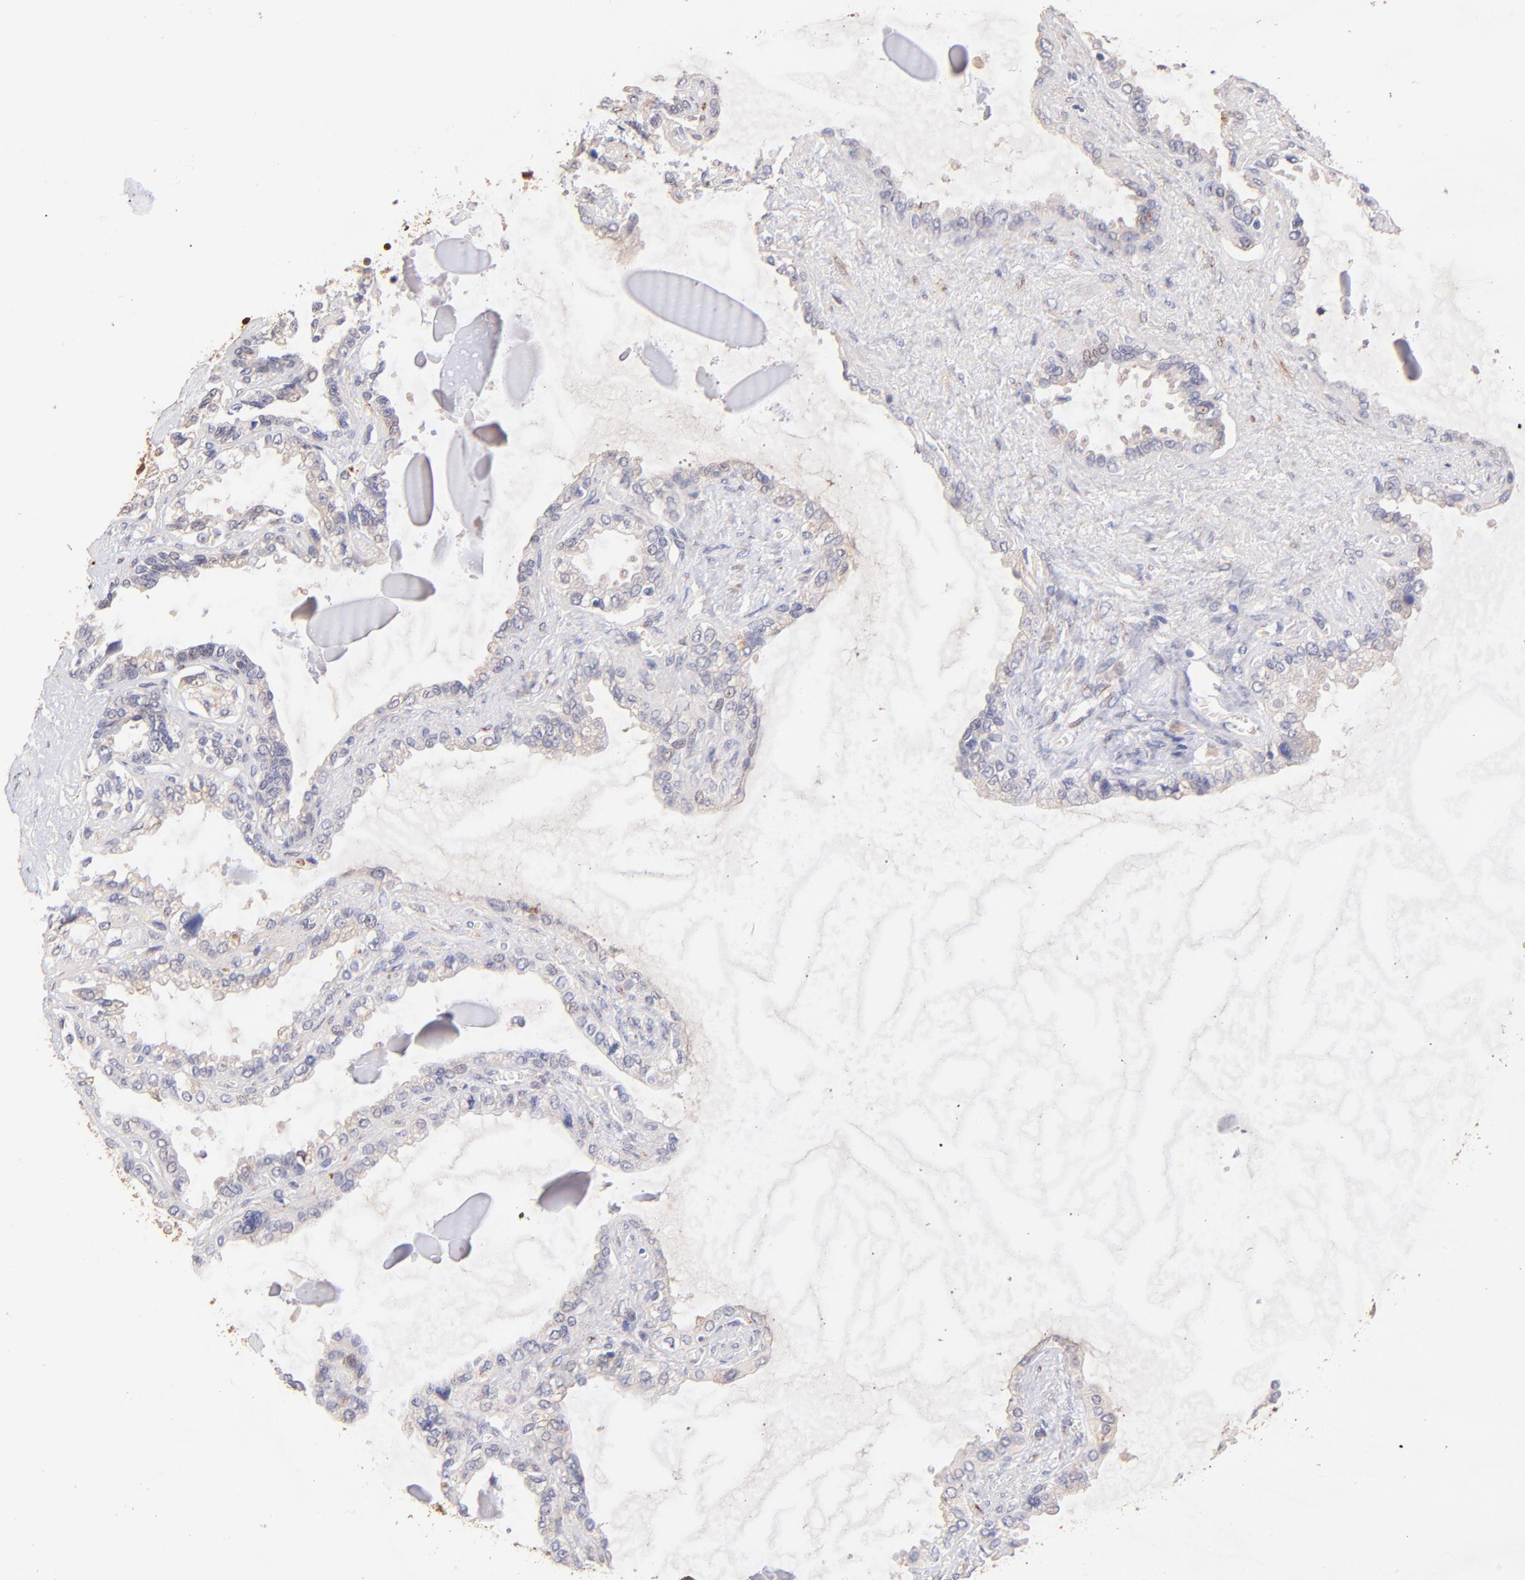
{"staining": {"intensity": "weak", "quantity": "<25%", "location": "cytoplasmic/membranous"}, "tissue": "seminal vesicle", "cell_type": "Glandular cells", "image_type": "normal", "snomed": [{"axis": "morphology", "description": "Normal tissue, NOS"}, {"axis": "morphology", "description": "Inflammation, NOS"}, {"axis": "topography", "description": "Urinary bladder"}, {"axis": "topography", "description": "Prostate"}, {"axis": "topography", "description": "Seminal veicle"}], "caption": "Immunohistochemistry (IHC) image of benign seminal vesicle stained for a protein (brown), which shows no positivity in glandular cells. (Brightfield microscopy of DAB (3,3'-diaminobenzidine) immunohistochemistry (IHC) at high magnification).", "gene": "SPARC", "patient": {"sex": "male", "age": 82}}